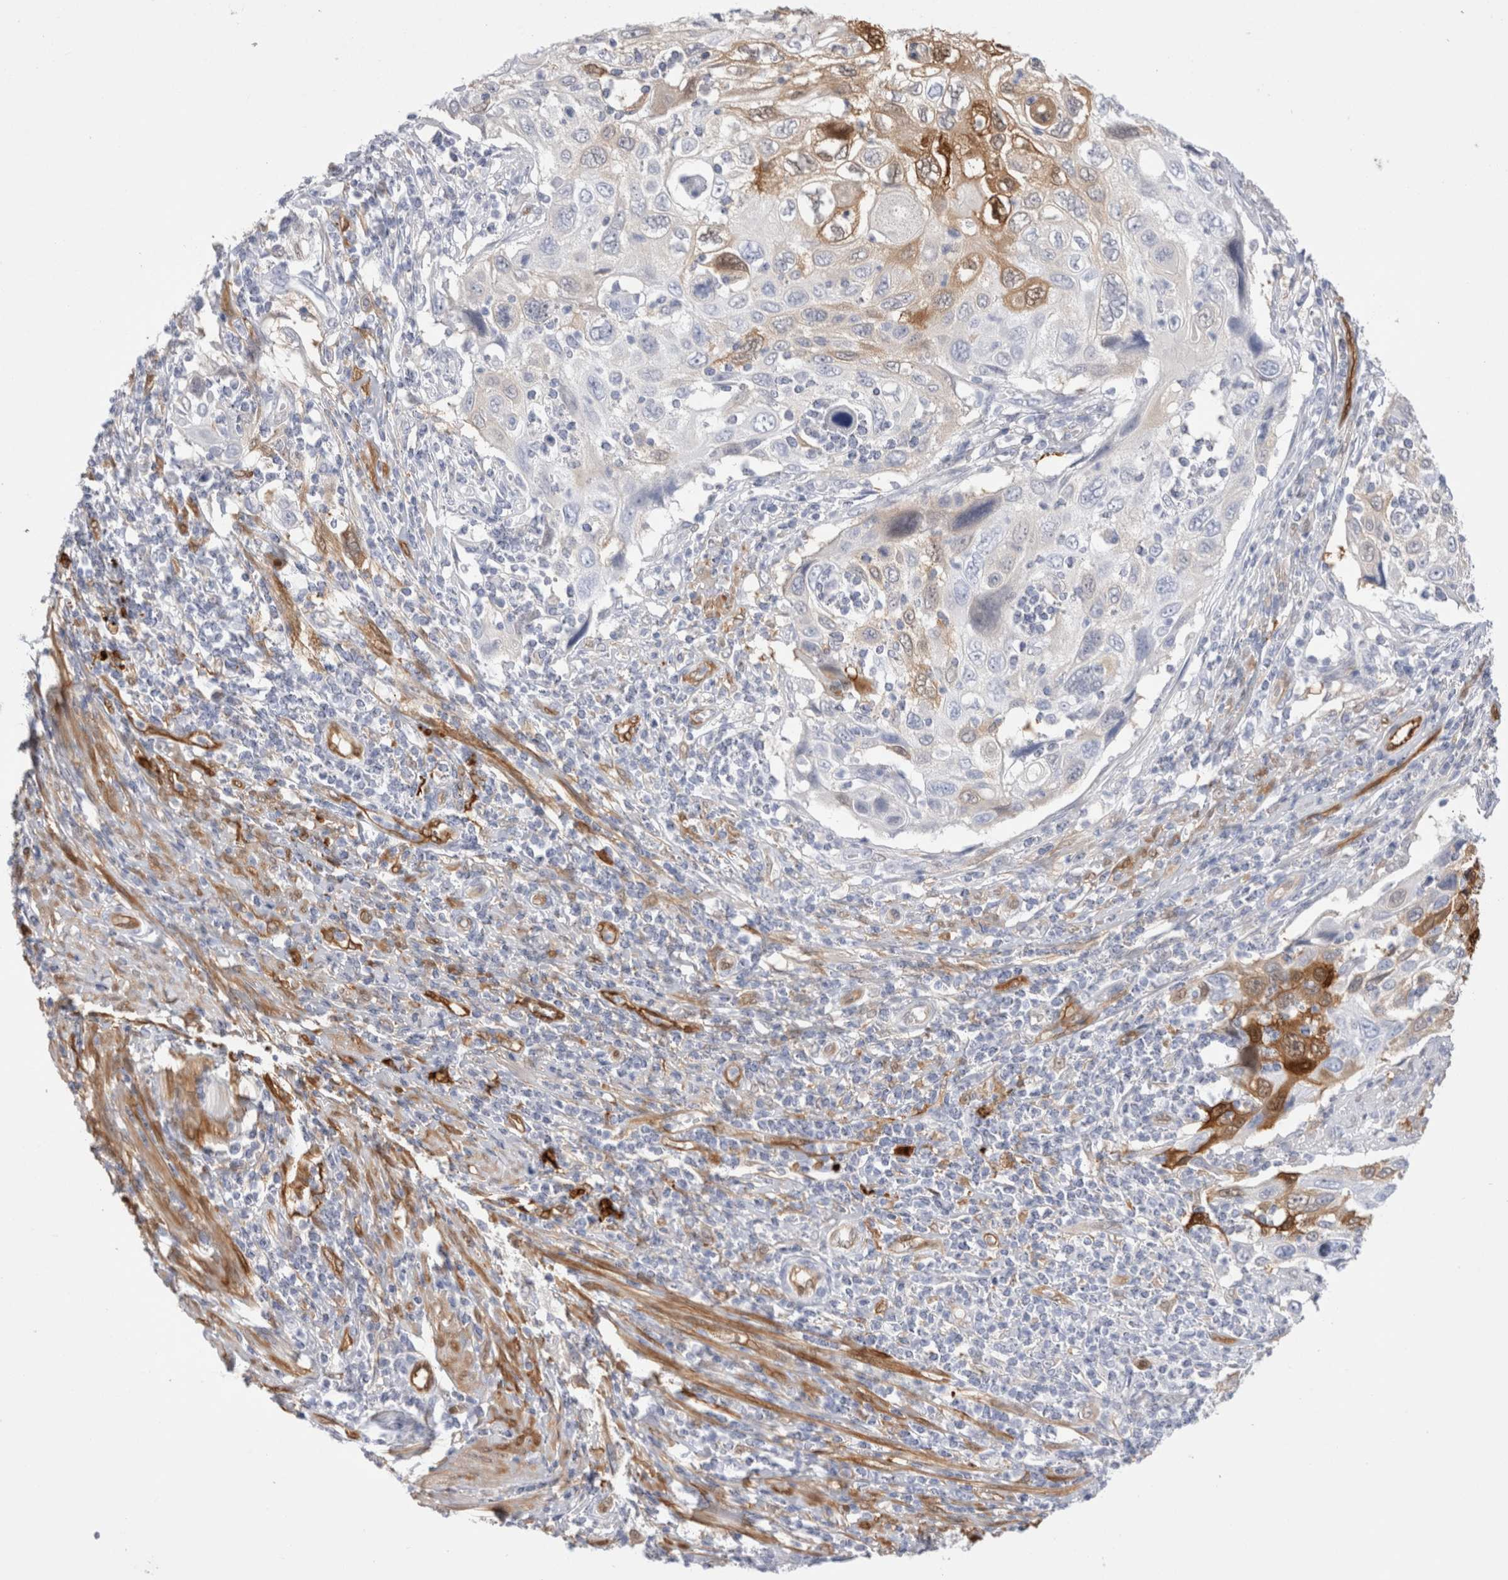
{"staining": {"intensity": "moderate", "quantity": "<25%", "location": "cytoplasmic/membranous,nuclear"}, "tissue": "cervical cancer", "cell_type": "Tumor cells", "image_type": "cancer", "snomed": [{"axis": "morphology", "description": "Squamous cell carcinoma, NOS"}, {"axis": "topography", "description": "Cervix"}], "caption": "Protein analysis of cervical cancer (squamous cell carcinoma) tissue displays moderate cytoplasmic/membranous and nuclear expression in approximately <25% of tumor cells.", "gene": "NAPEPLD", "patient": {"sex": "female", "age": 70}}